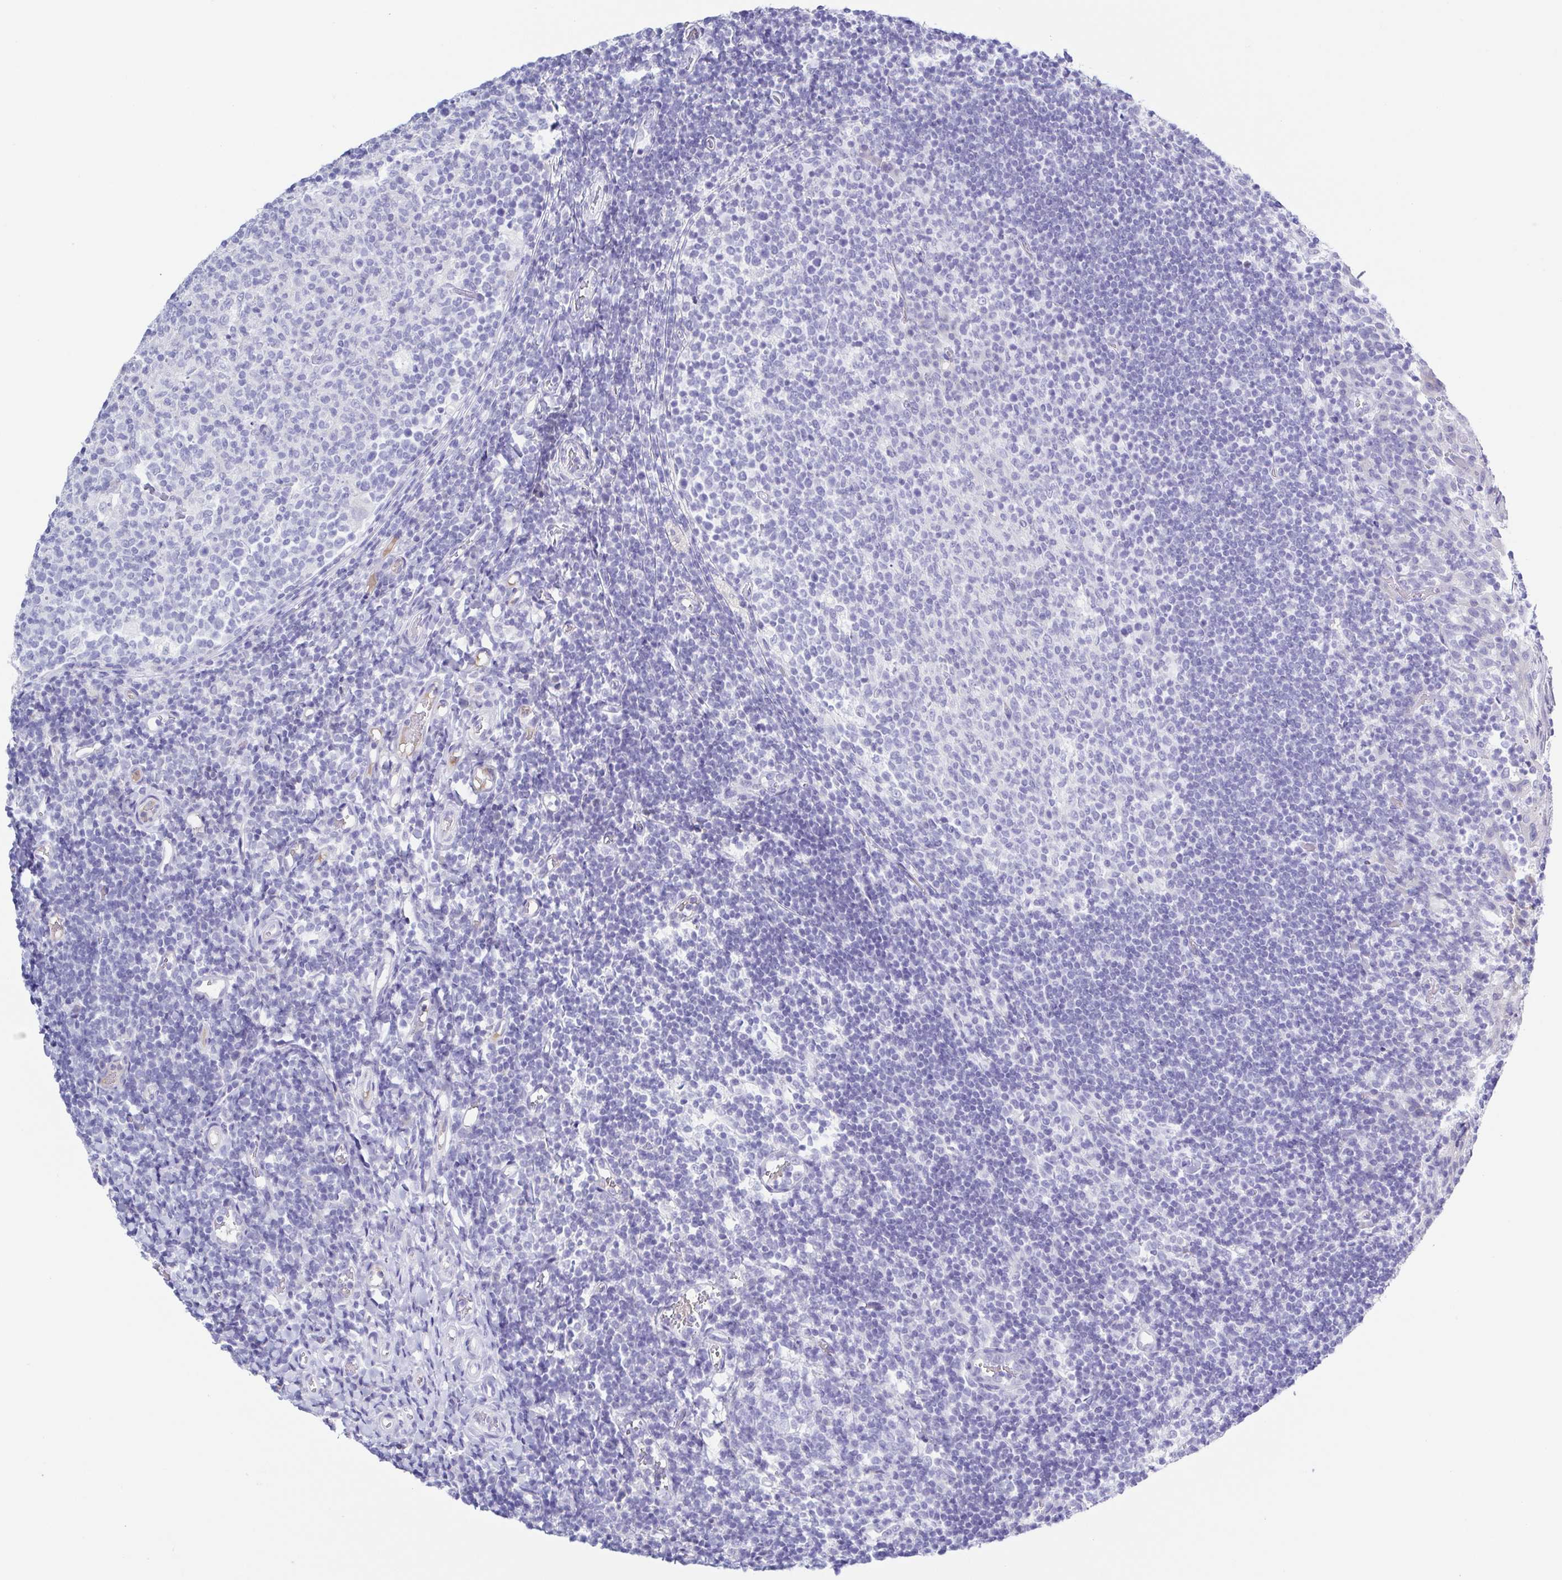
{"staining": {"intensity": "negative", "quantity": "none", "location": "none"}, "tissue": "tonsil", "cell_type": "Germinal center cells", "image_type": "normal", "snomed": [{"axis": "morphology", "description": "Normal tissue, NOS"}, {"axis": "topography", "description": "Tonsil"}], "caption": "An IHC histopathology image of unremarkable tonsil is shown. There is no staining in germinal center cells of tonsil.", "gene": "A1BG", "patient": {"sex": "female", "age": 10}}